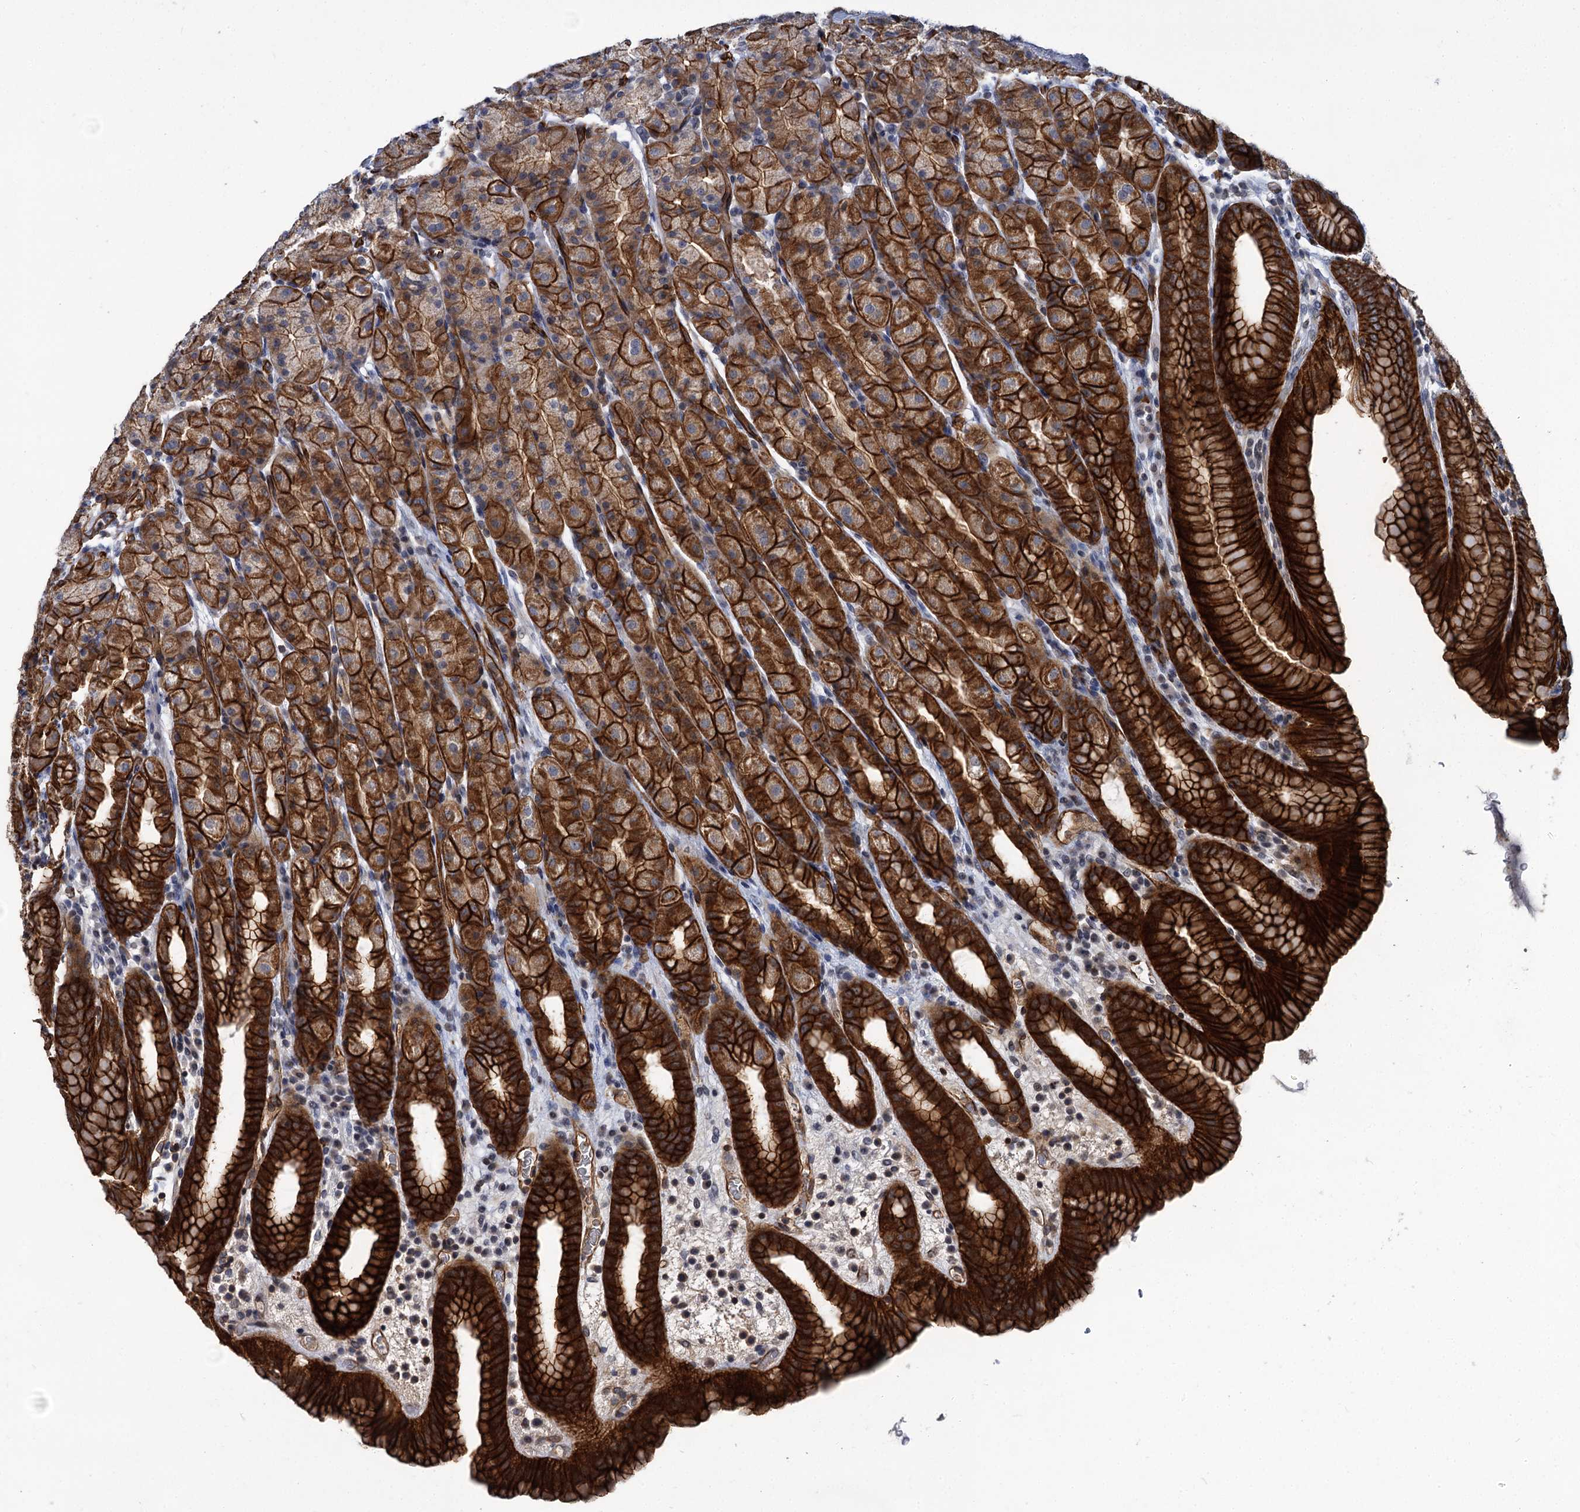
{"staining": {"intensity": "strong", "quantity": ">75%", "location": "cytoplasmic/membranous"}, "tissue": "stomach", "cell_type": "Glandular cells", "image_type": "normal", "snomed": [{"axis": "morphology", "description": "Normal tissue, NOS"}, {"axis": "topography", "description": "Stomach, upper"}], "caption": "Protein staining by immunohistochemistry (IHC) exhibits strong cytoplasmic/membranous staining in approximately >75% of glandular cells in benign stomach.", "gene": "ABLIM1", "patient": {"sex": "male", "age": 68}}